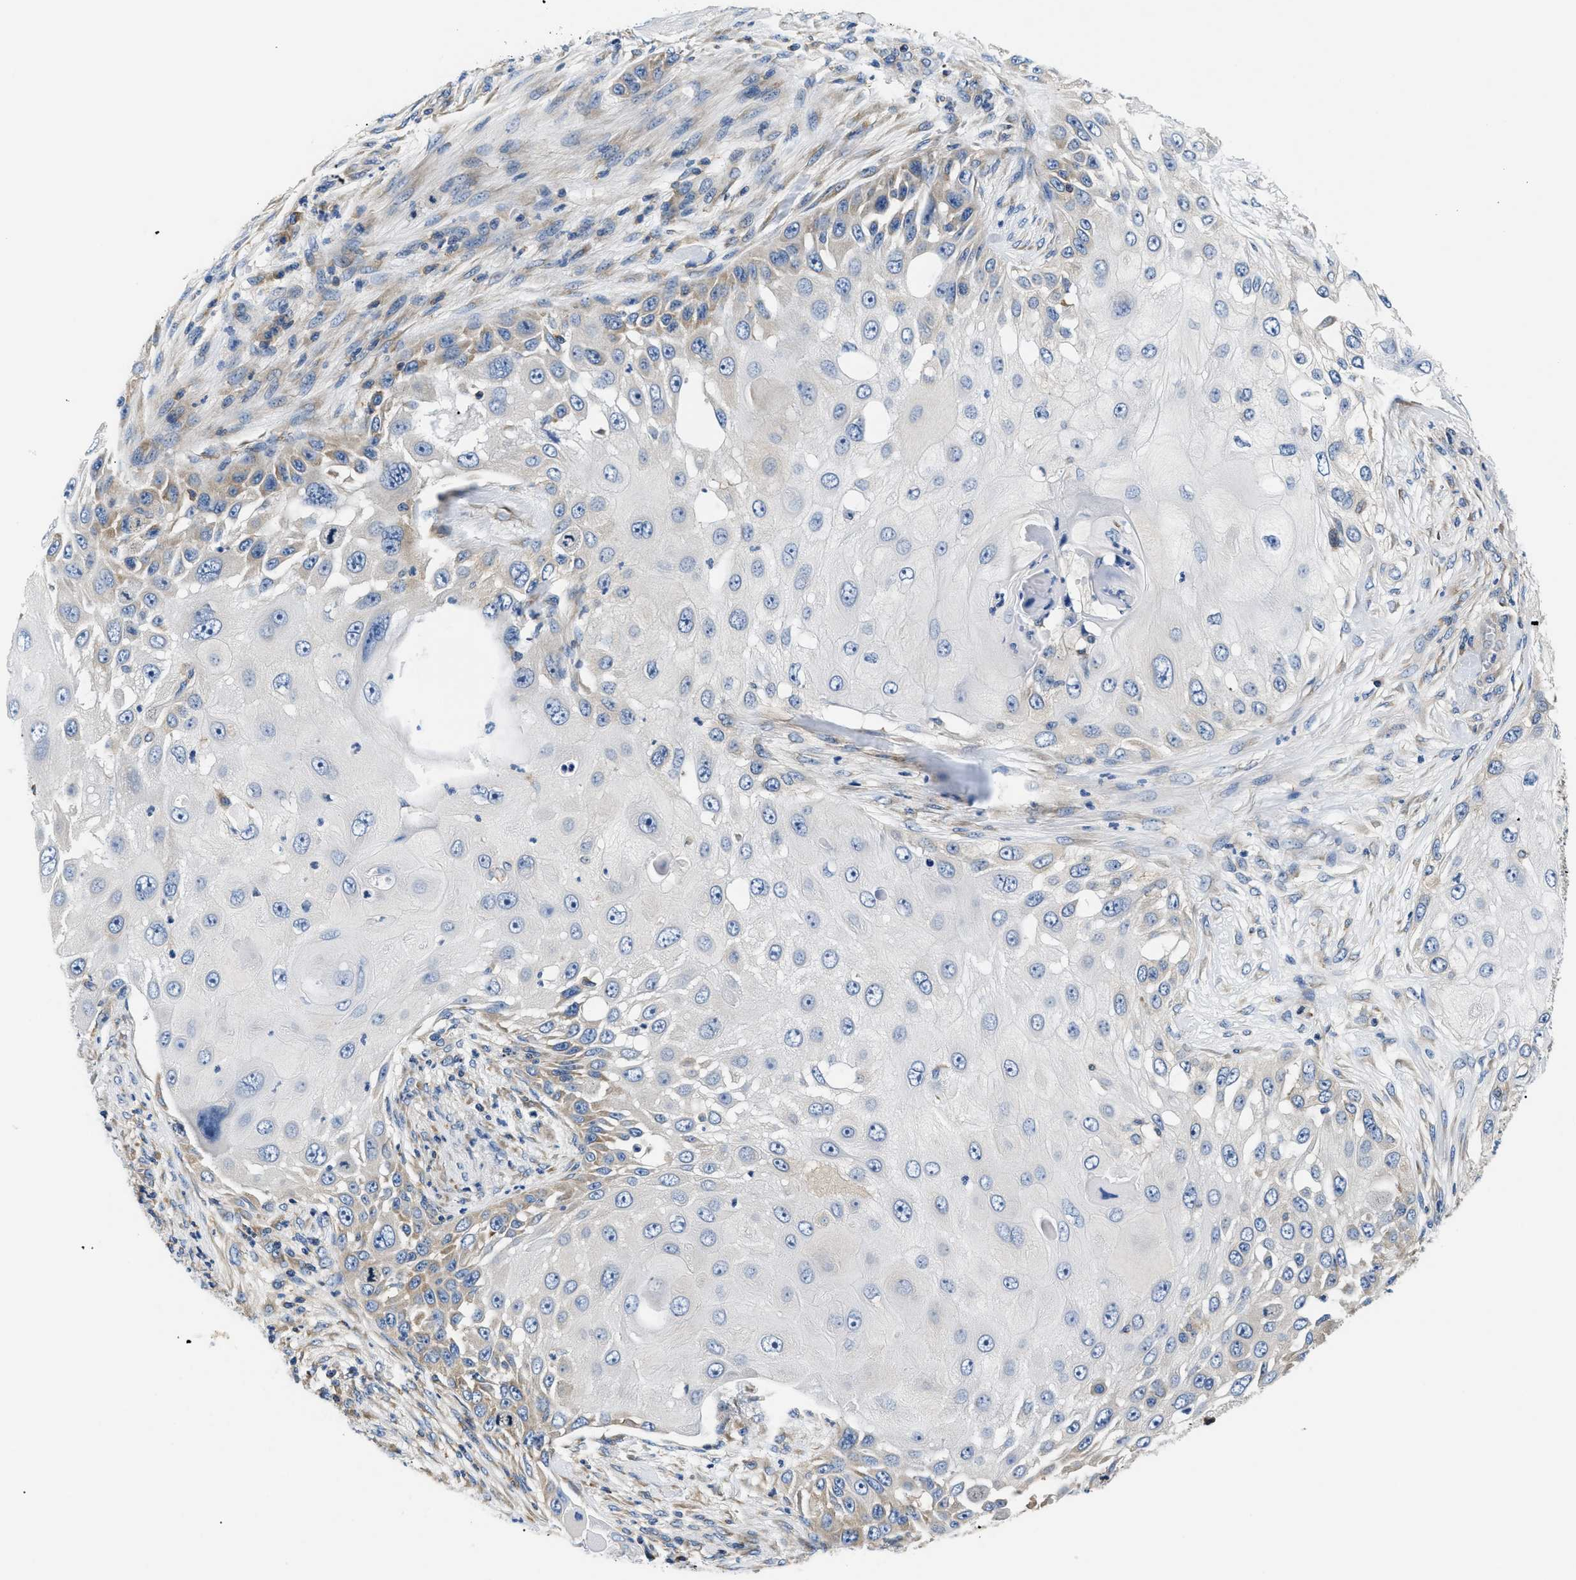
{"staining": {"intensity": "weak", "quantity": "<25%", "location": "cytoplasmic/membranous"}, "tissue": "skin cancer", "cell_type": "Tumor cells", "image_type": "cancer", "snomed": [{"axis": "morphology", "description": "Squamous cell carcinoma, NOS"}, {"axis": "topography", "description": "Skin"}], "caption": "Protein analysis of skin squamous cell carcinoma exhibits no significant expression in tumor cells.", "gene": "ABCF1", "patient": {"sex": "female", "age": 44}}